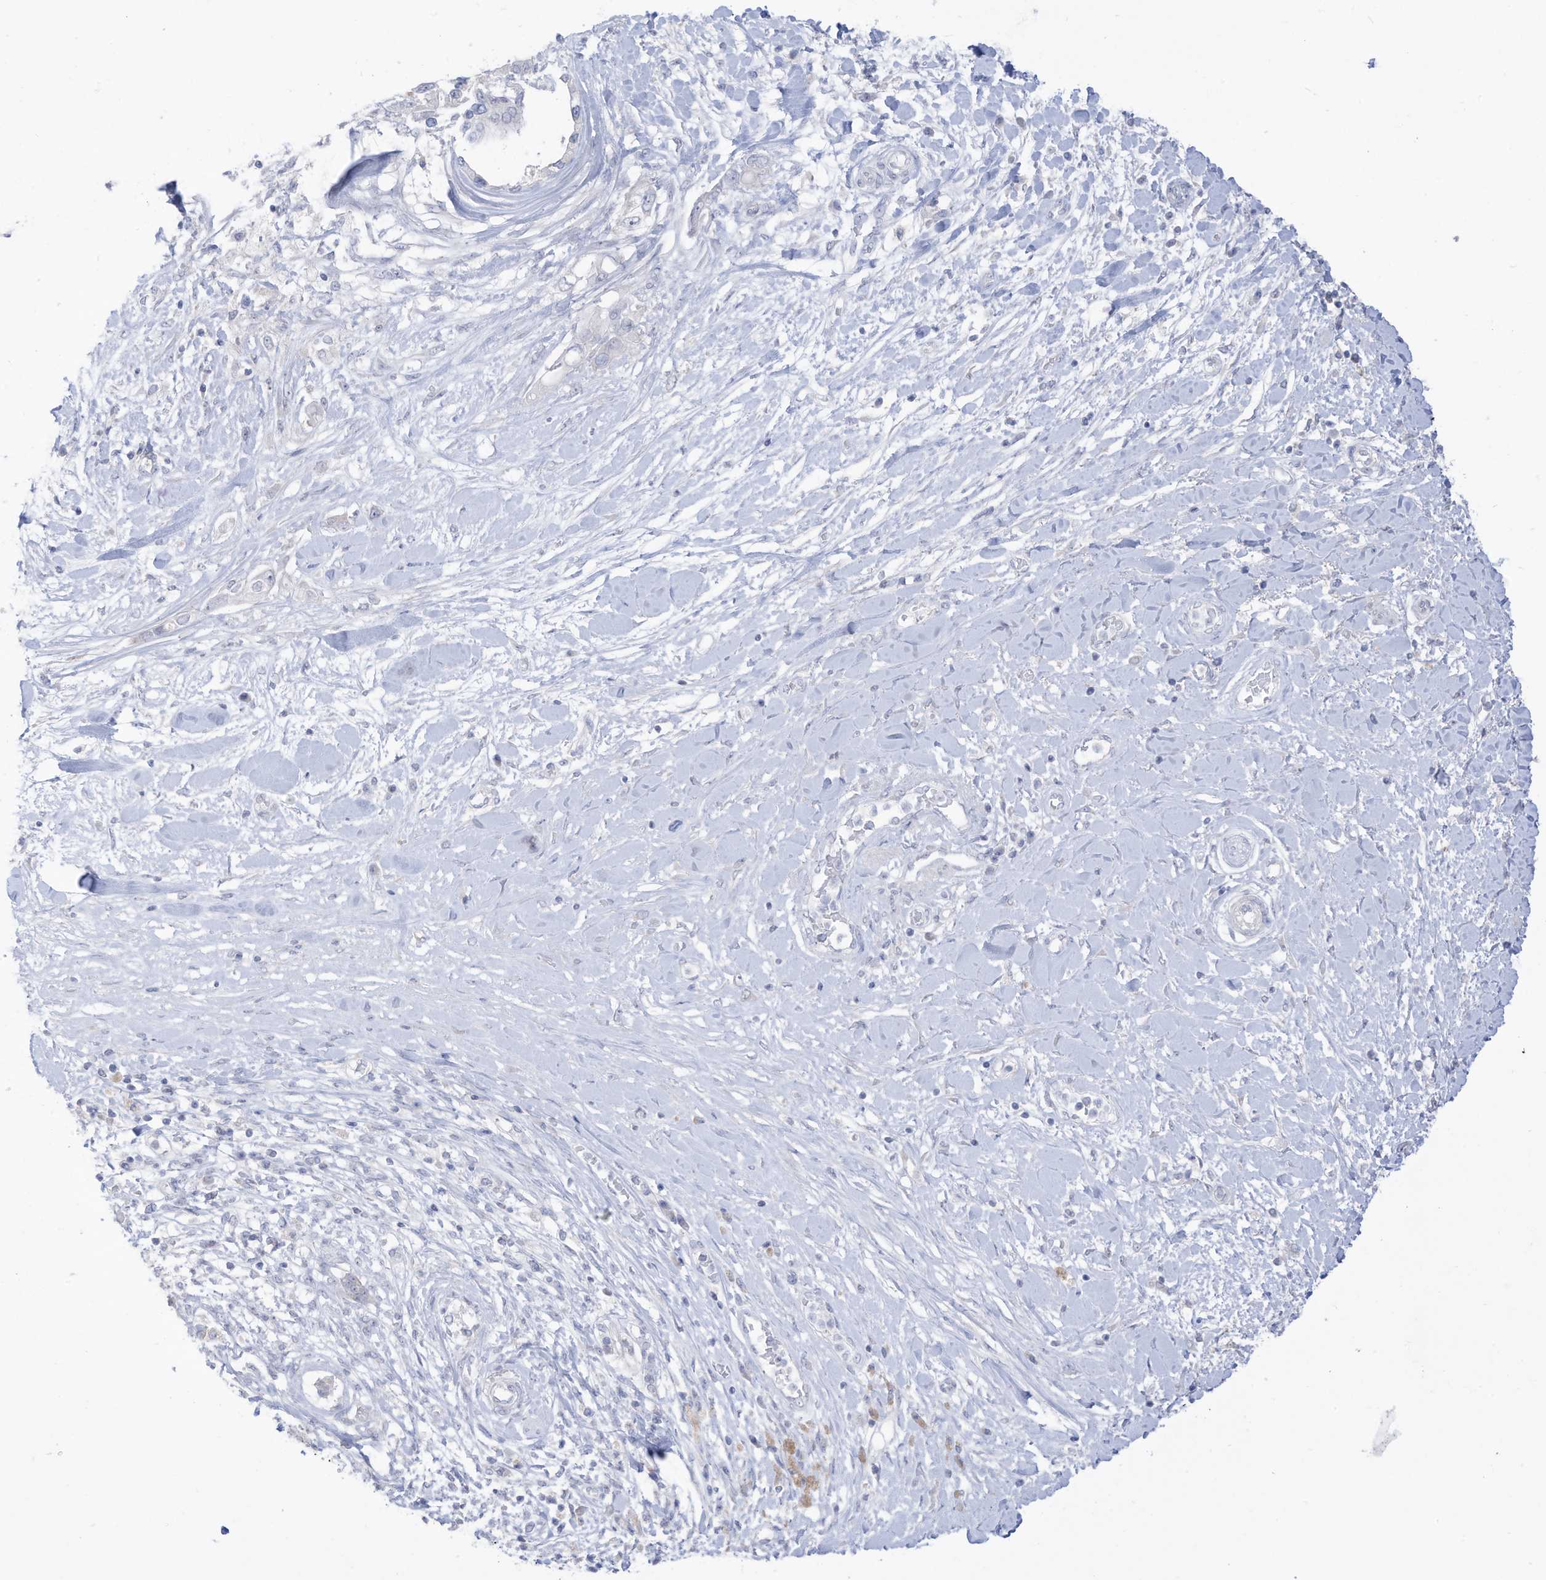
{"staining": {"intensity": "negative", "quantity": "none", "location": "none"}, "tissue": "pancreatic cancer", "cell_type": "Tumor cells", "image_type": "cancer", "snomed": [{"axis": "morphology", "description": "Inflammation, NOS"}, {"axis": "morphology", "description": "Adenocarcinoma, NOS"}, {"axis": "topography", "description": "Pancreas"}], "caption": "DAB (3,3'-diaminobenzidine) immunohistochemical staining of adenocarcinoma (pancreatic) demonstrates no significant staining in tumor cells.", "gene": "OGT", "patient": {"sex": "female", "age": 56}}